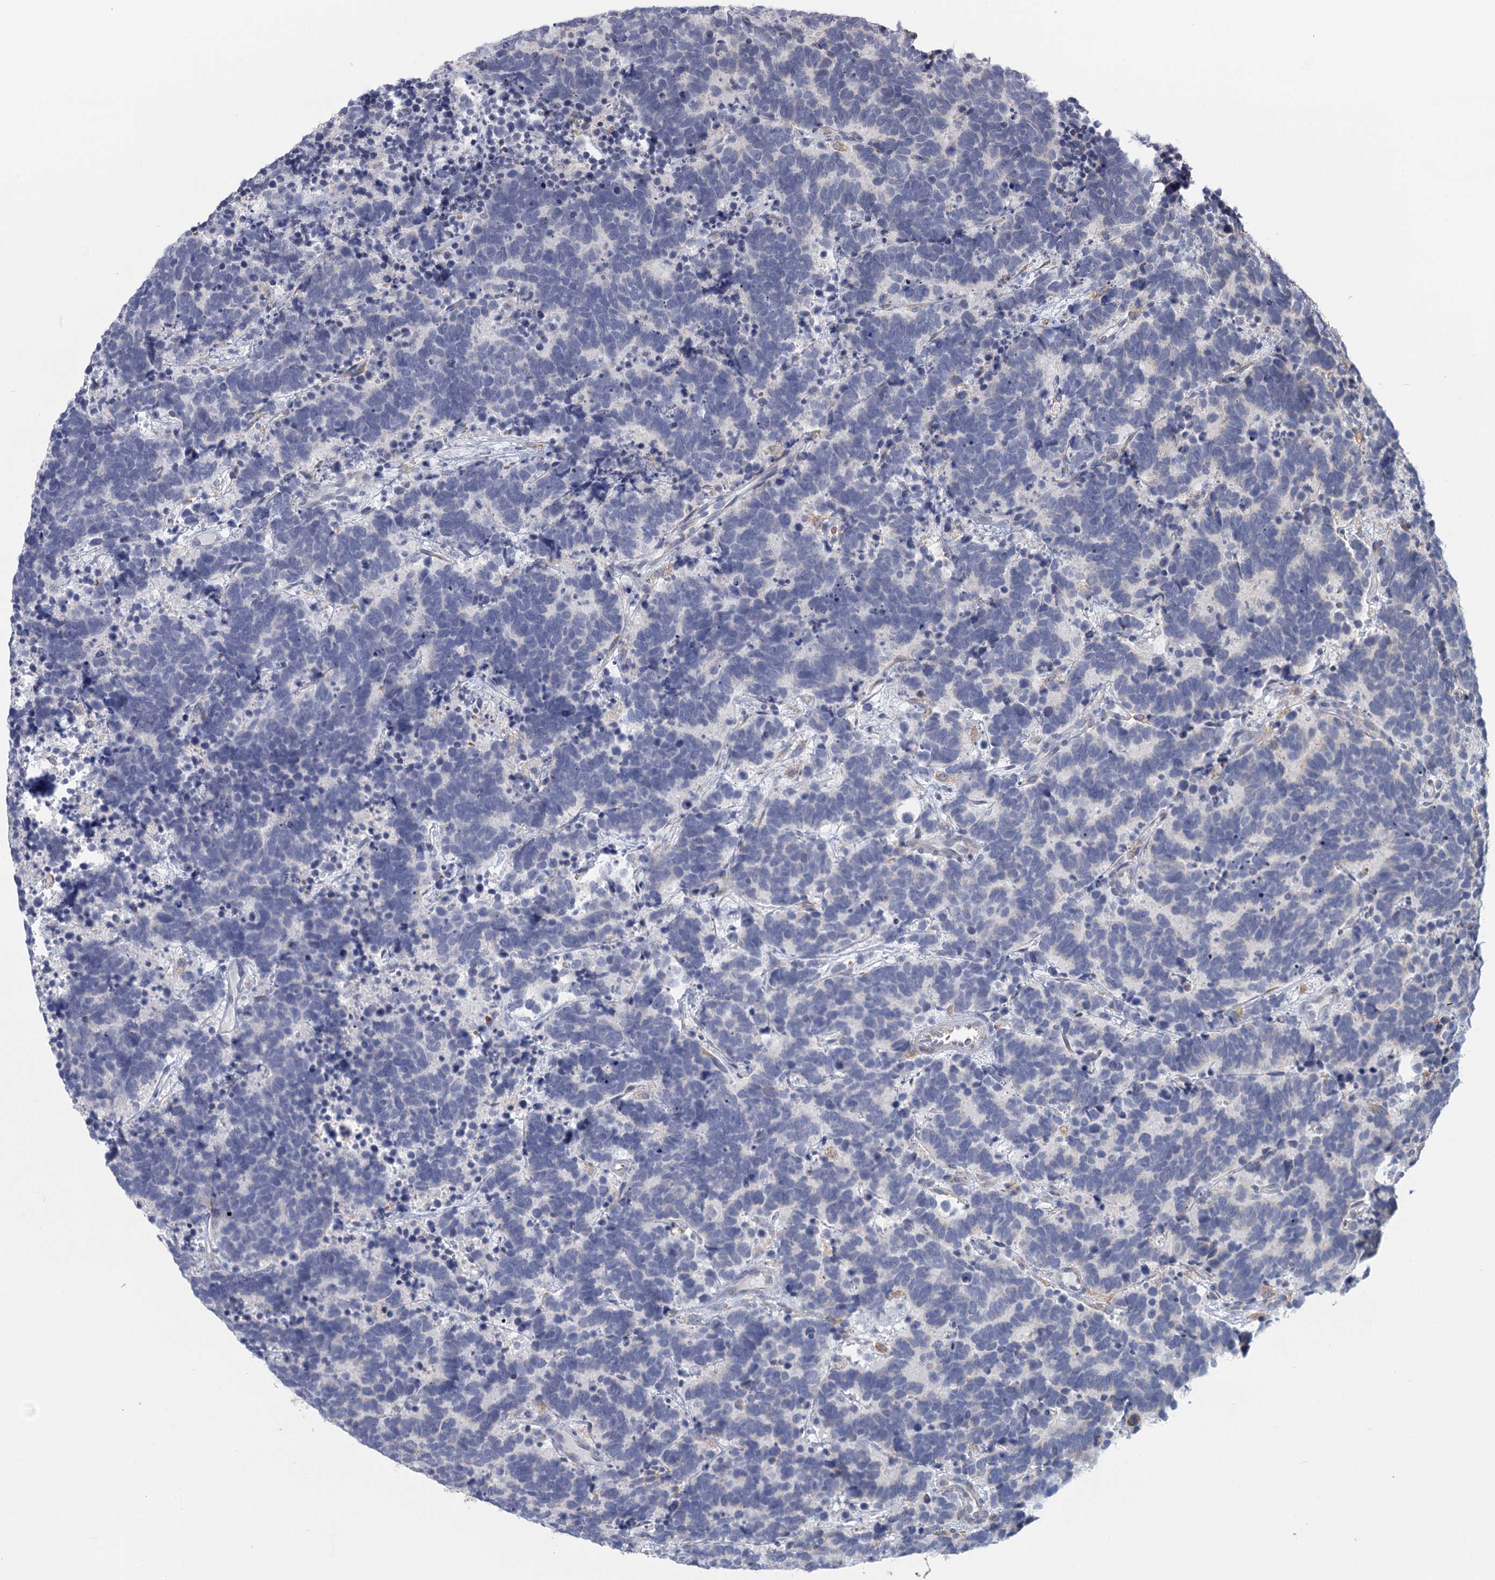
{"staining": {"intensity": "negative", "quantity": "none", "location": "none"}, "tissue": "carcinoid", "cell_type": "Tumor cells", "image_type": "cancer", "snomed": [{"axis": "morphology", "description": "Carcinoma, NOS"}, {"axis": "morphology", "description": "Carcinoid, malignant, NOS"}, {"axis": "topography", "description": "Urinary bladder"}], "caption": "Tumor cells show no significant protein expression in carcinoid. The staining is performed using DAB brown chromogen with nuclei counter-stained in using hematoxylin.", "gene": "ANKRD16", "patient": {"sex": "male", "age": 57}}